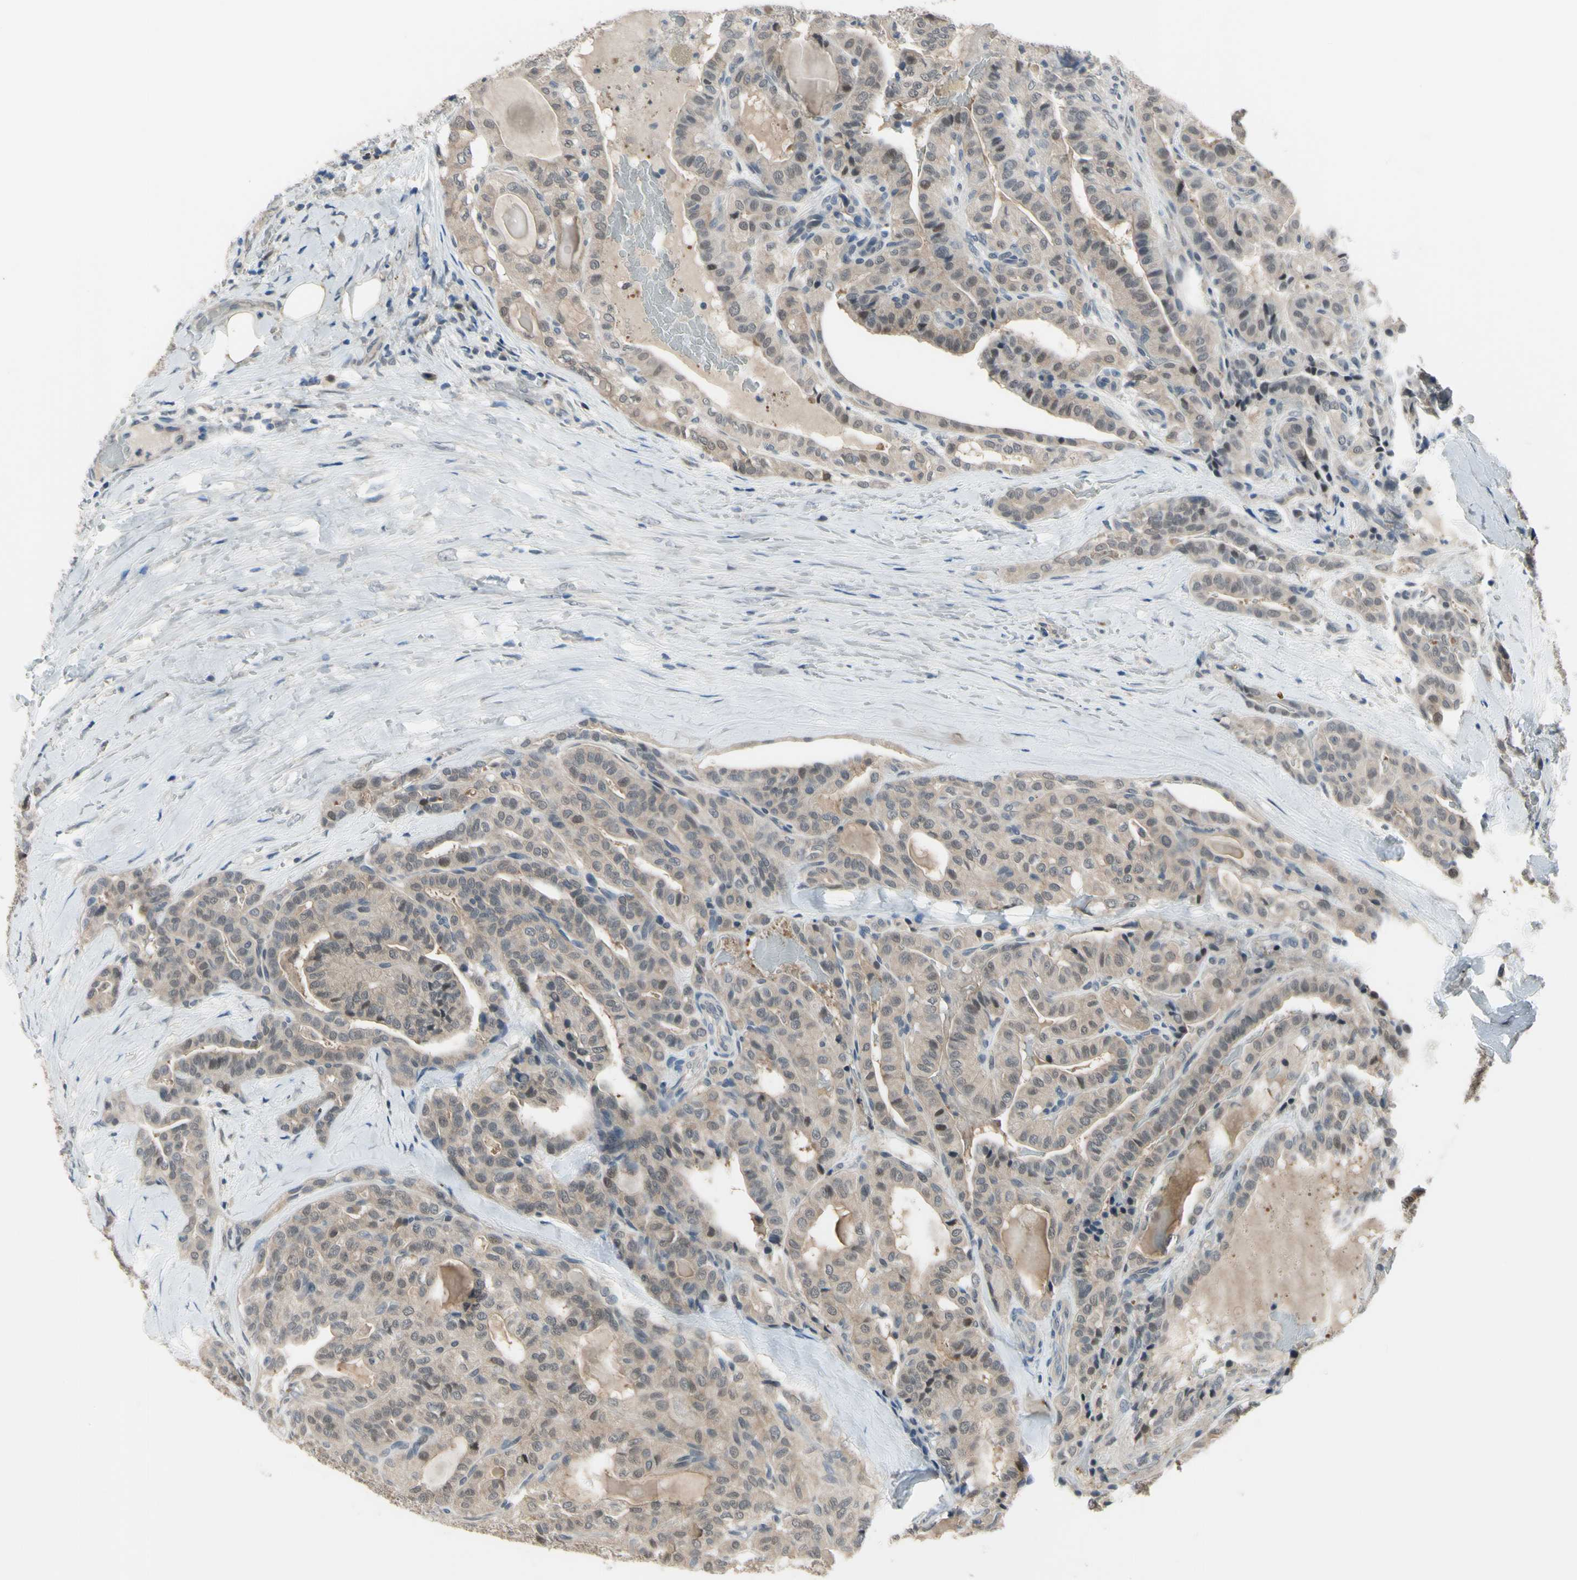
{"staining": {"intensity": "moderate", "quantity": ">75%", "location": "cytoplasmic/membranous"}, "tissue": "thyroid cancer", "cell_type": "Tumor cells", "image_type": "cancer", "snomed": [{"axis": "morphology", "description": "Papillary adenocarcinoma, NOS"}, {"axis": "topography", "description": "Thyroid gland"}], "caption": "IHC histopathology image of thyroid cancer (papillary adenocarcinoma) stained for a protein (brown), which demonstrates medium levels of moderate cytoplasmic/membranous positivity in approximately >75% of tumor cells.", "gene": "HSPA4", "patient": {"sex": "male", "age": 77}}